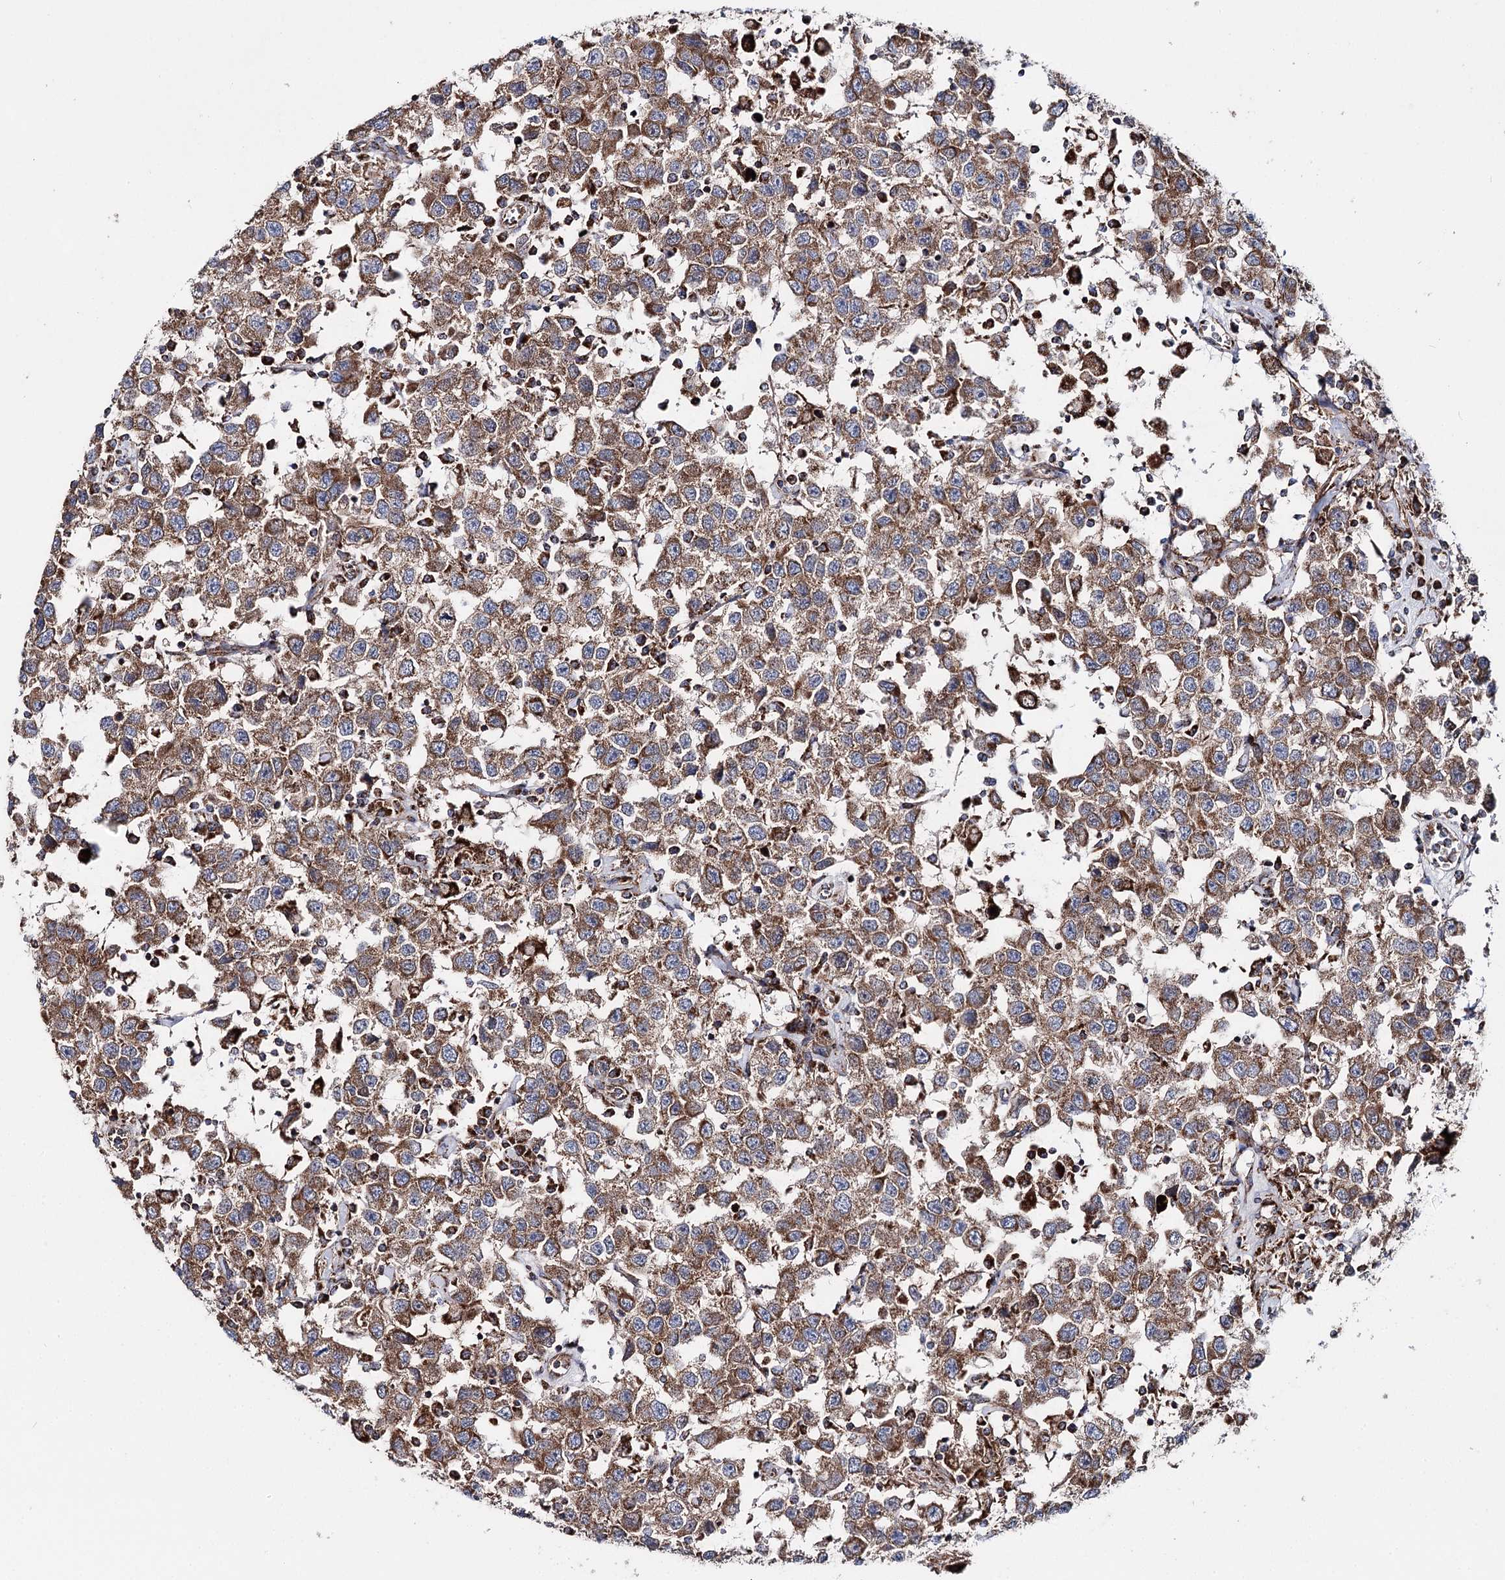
{"staining": {"intensity": "moderate", "quantity": ">75%", "location": "cytoplasmic/membranous"}, "tissue": "testis cancer", "cell_type": "Tumor cells", "image_type": "cancer", "snomed": [{"axis": "morphology", "description": "Seminoma, NOS"}, {"axis": "topography", "description": "Testis"}], "caption": "Tumor cells reveal medium levels of moderate cytoplasmic/membranous staining in approximately >75% of cells in testis cancer (seminoma).", "gene": "MSANTD2", "patient": {"sex": "male", "age": 41}}